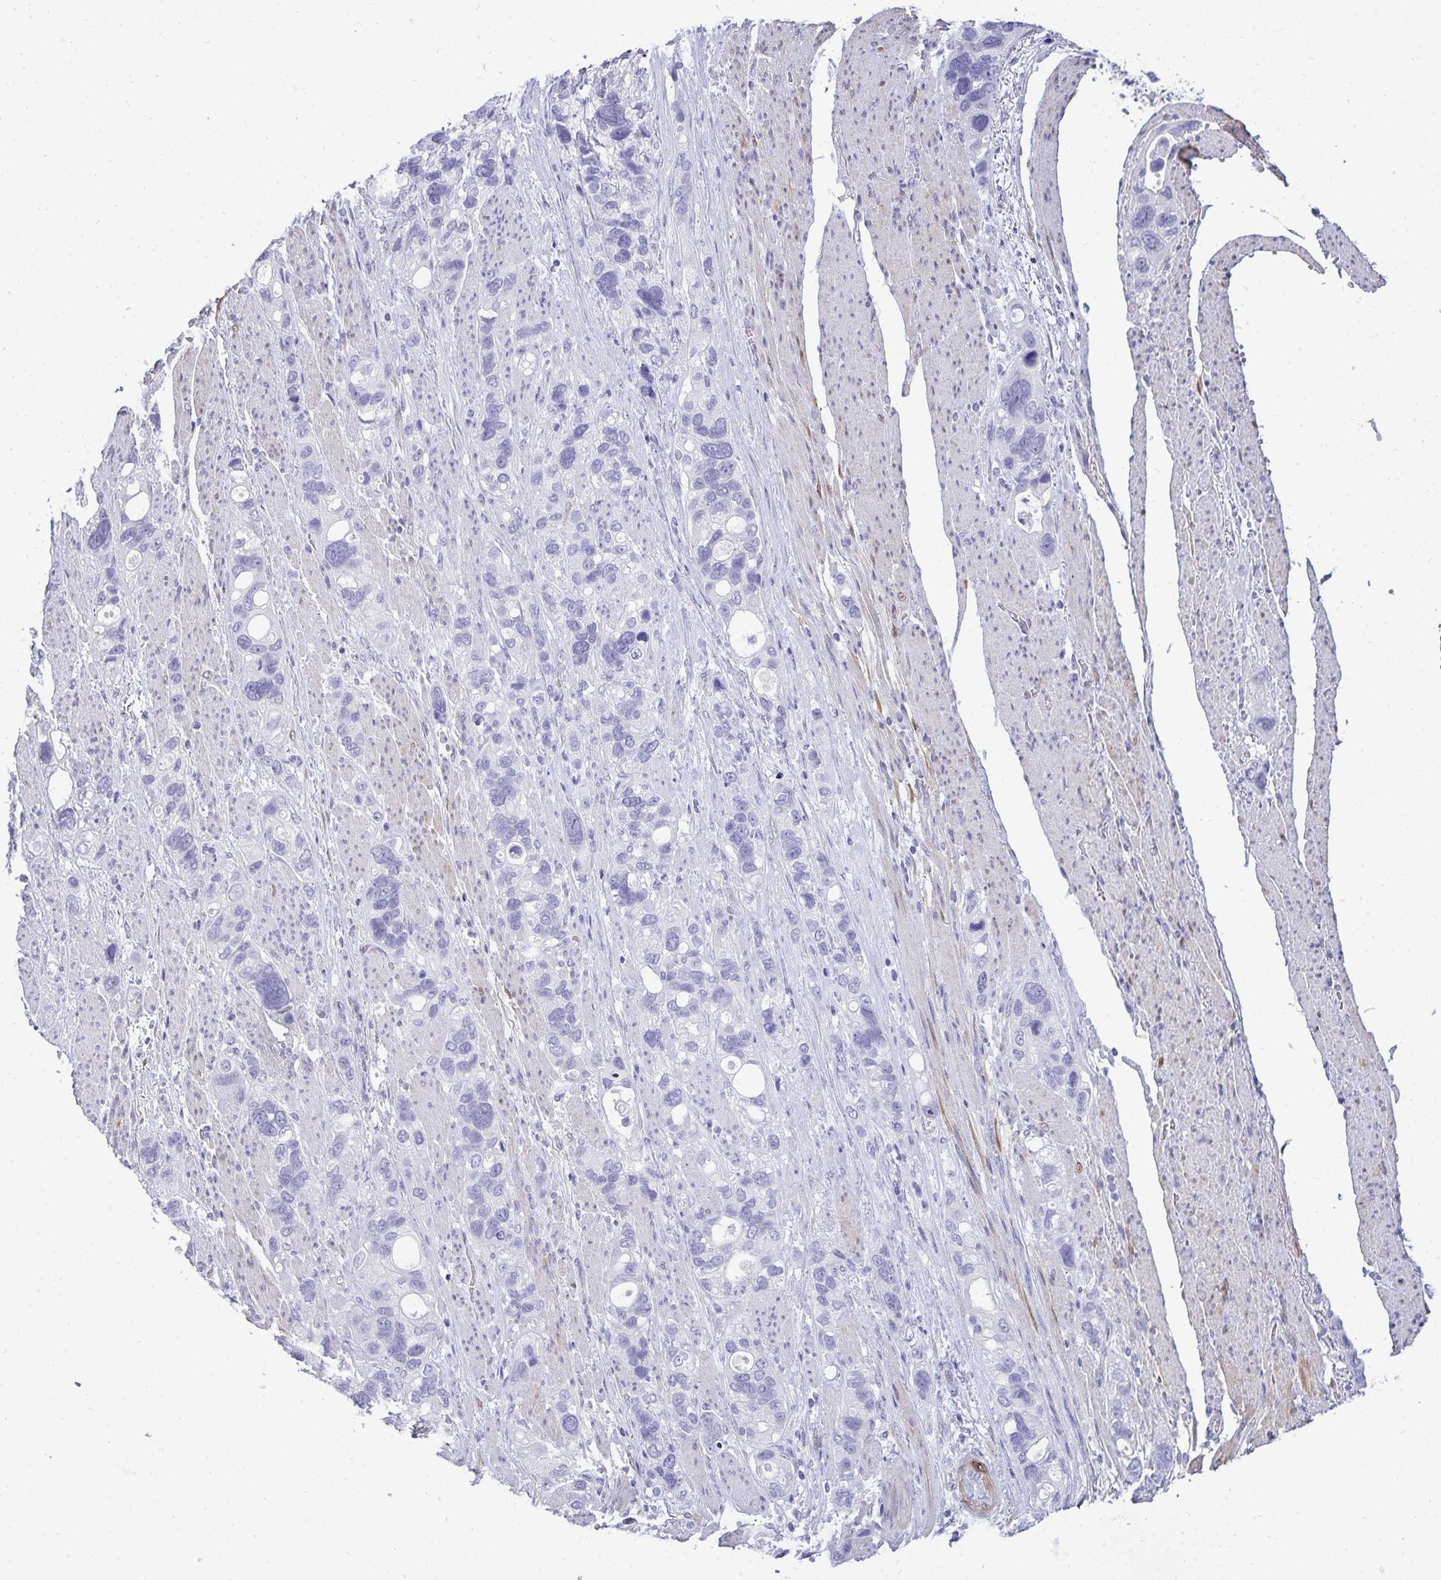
{"staining": {"intensity": "negative", "quantity": "none", "location": "none"}, "tissue": "stomach cancer", "cell_type": "Tumor cells", "image_type": "cancer", "snomed": [{"axis": "morphology", "description": "Adenocarcinoma, NOS"}, {"axis": "topography", "description": "Stomach, upper"}], "caption": "The photomicrograph reveals no staining of tumor cells in stomach cancer.", "gene": "HSPB6", "patient": {"sex": "female", "age": 81}}